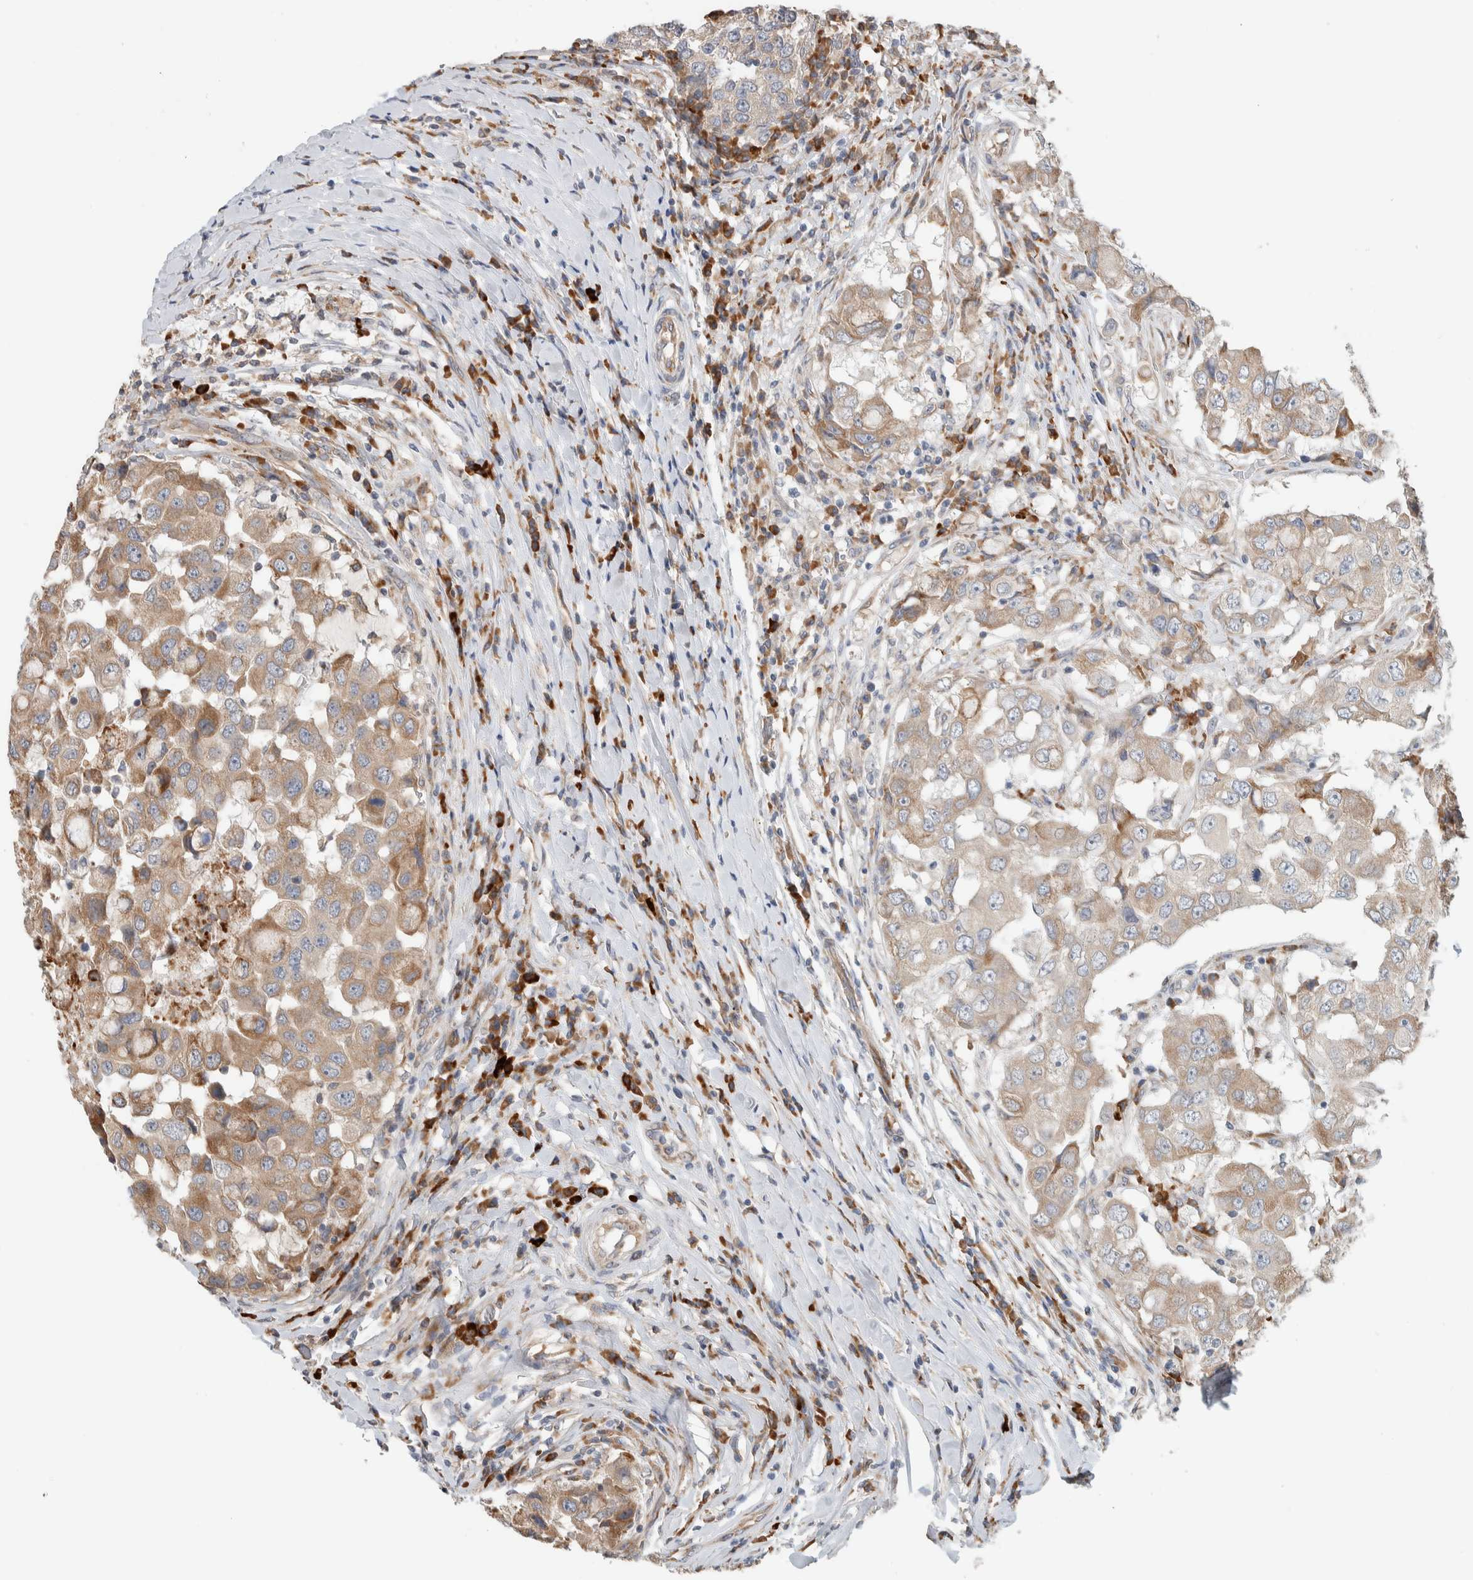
{"staining": {"intensity": "moderate", "quantity": "25%-75%", "location": "cytoplasmic/membranous"}, "tissue": "breast cancer", "cell_type": "Tumor cells", "image_type": "cancer", "snomed": [{"axis": "morphology", "description": "Duct carcinoma"}, {"axis": "topography", "description": "Breast"}], "caption": "Breast cancer (infiltrating ductal carcinoma) stained with a protein marker demonstrates moderate staining in tumor cells.", "gene": "ADCY8", "patient": {"sex": "female", "age": 27}}